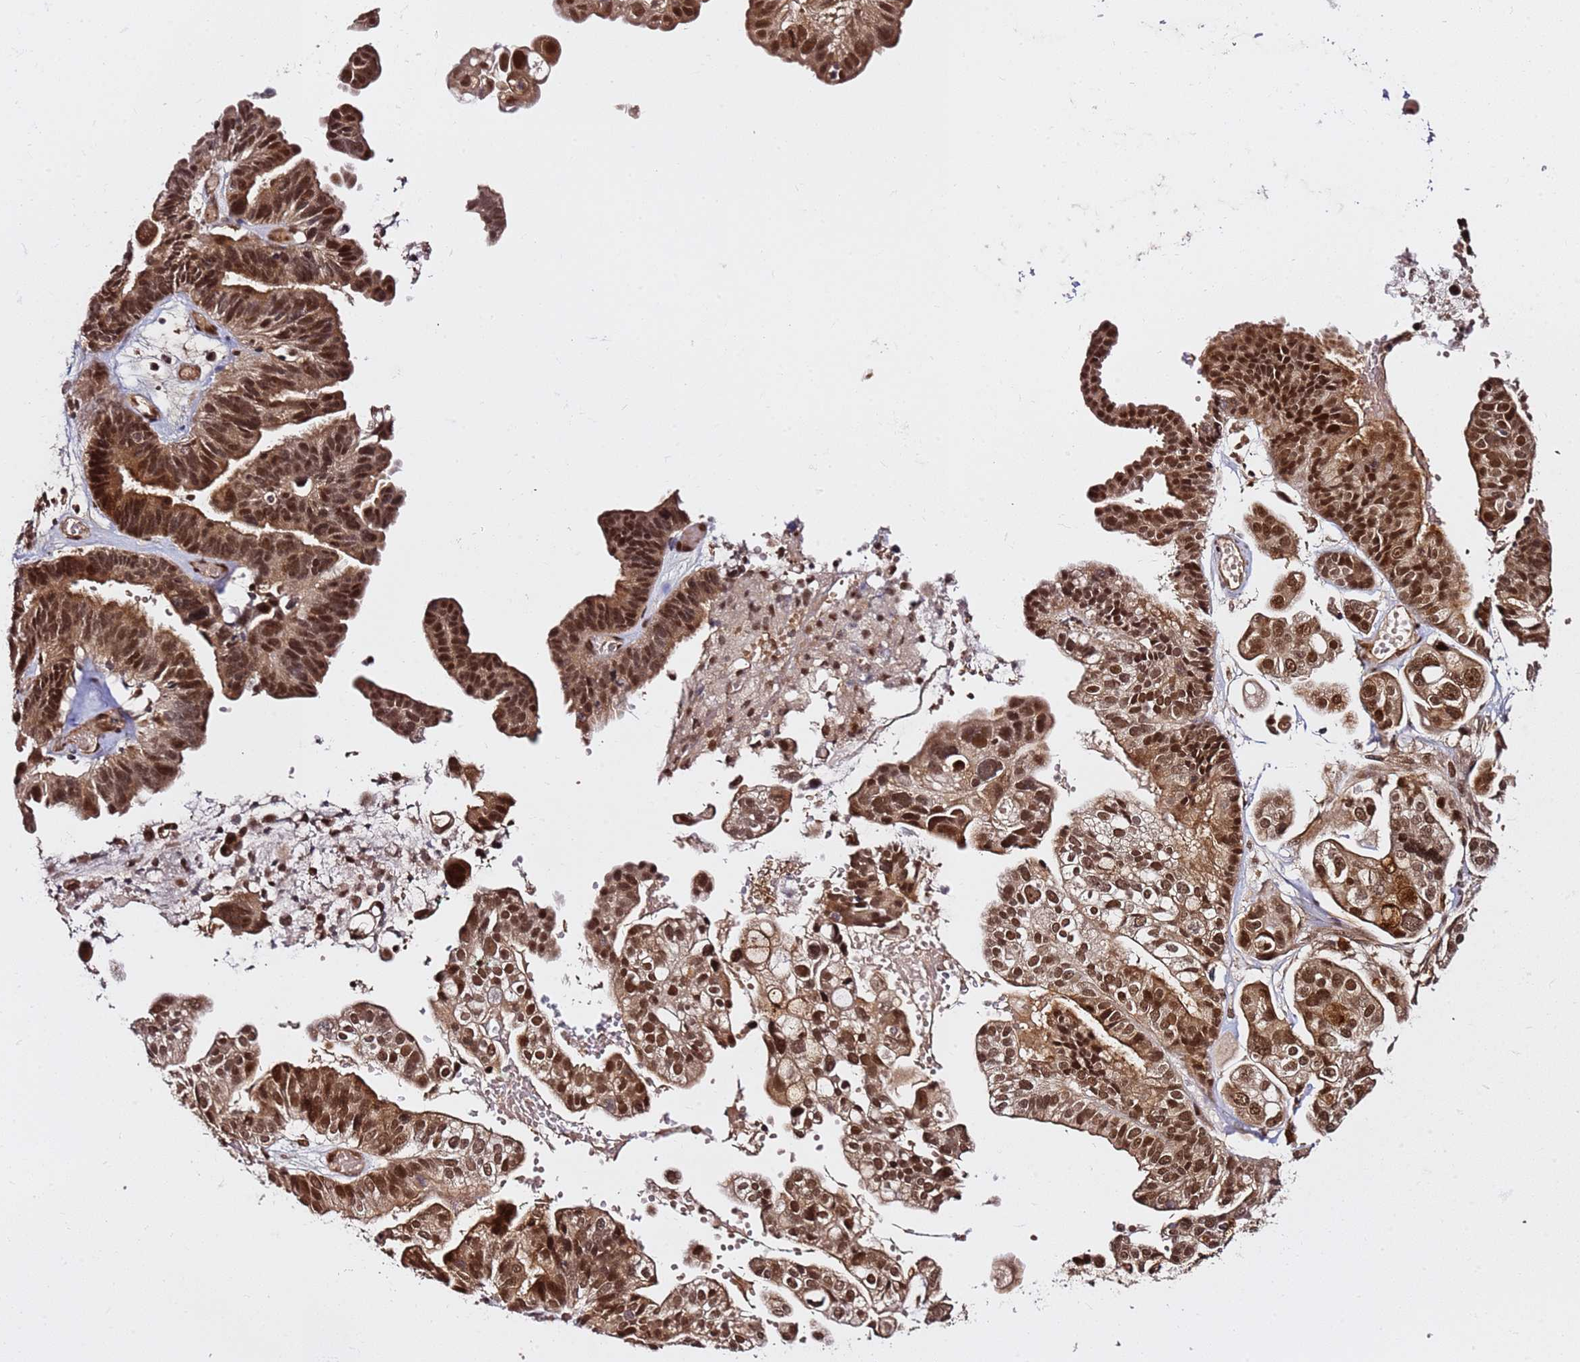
{"staining": {"intensity": "moderate", "quantity": ">75%", "location": "cytoplasmic/membranous,nuclear"}, "tissue": "ovarian cancer", "cell_type": "Tumor cells", "image_type": "cancer", "snomed": [{"axis": "morphology", "description": "Cystadenocarcinoma, serous, NOS"}, {"axis": "topography", "description": "Ovary"}], "caption": "This image demonstrates ovarian serous cystadenocarcinoma stained with immunohistochemistry (IHC) to label a protein in brown. The cytoplasmic/membranous and nuclear of tumor cells show moderate positivity for the protein. Nuclei are counter-stained blue.", "gene": "RGS18", "patient": {"sex": "female", "age": 56}}